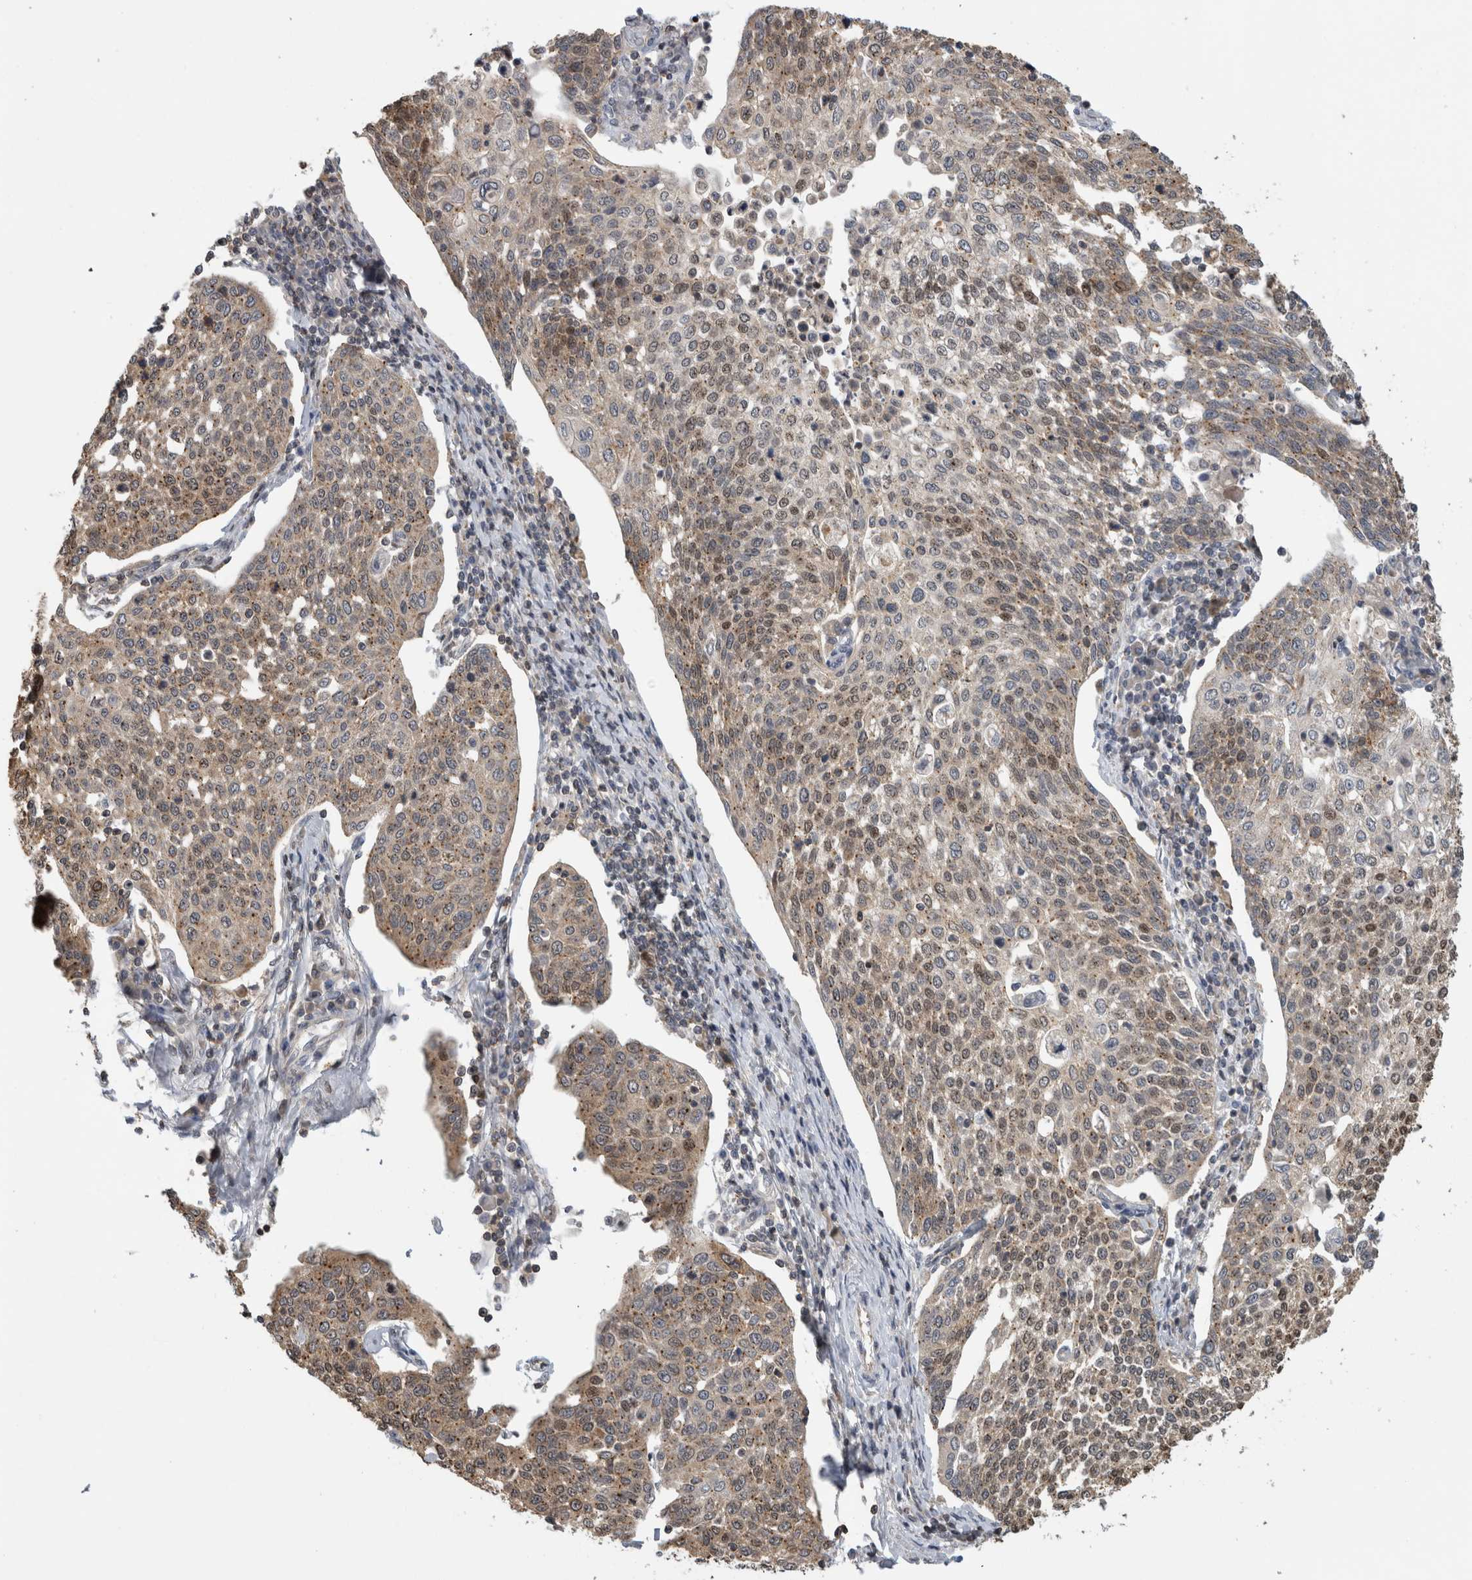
{"staining": {"intensity": "moderate", "quantity": ">75%", "location": "cytoplasmic/membranous,nuclear"}, "tissue": "cervical cancer", "cell_type": "Tumor cells", "image_type": "cancer", "snomed": [{"axis": "morphology", "description": "Squamous cell carcinoma, NOS"}, {"axis": "topography", "description": "Cervix"}], "caption": "Cervical cancer stained with a protein marker exhibits moderate staining in tumor cells.", "gene": "PARP6", "patient": {"sex": "female", "age": 34}}